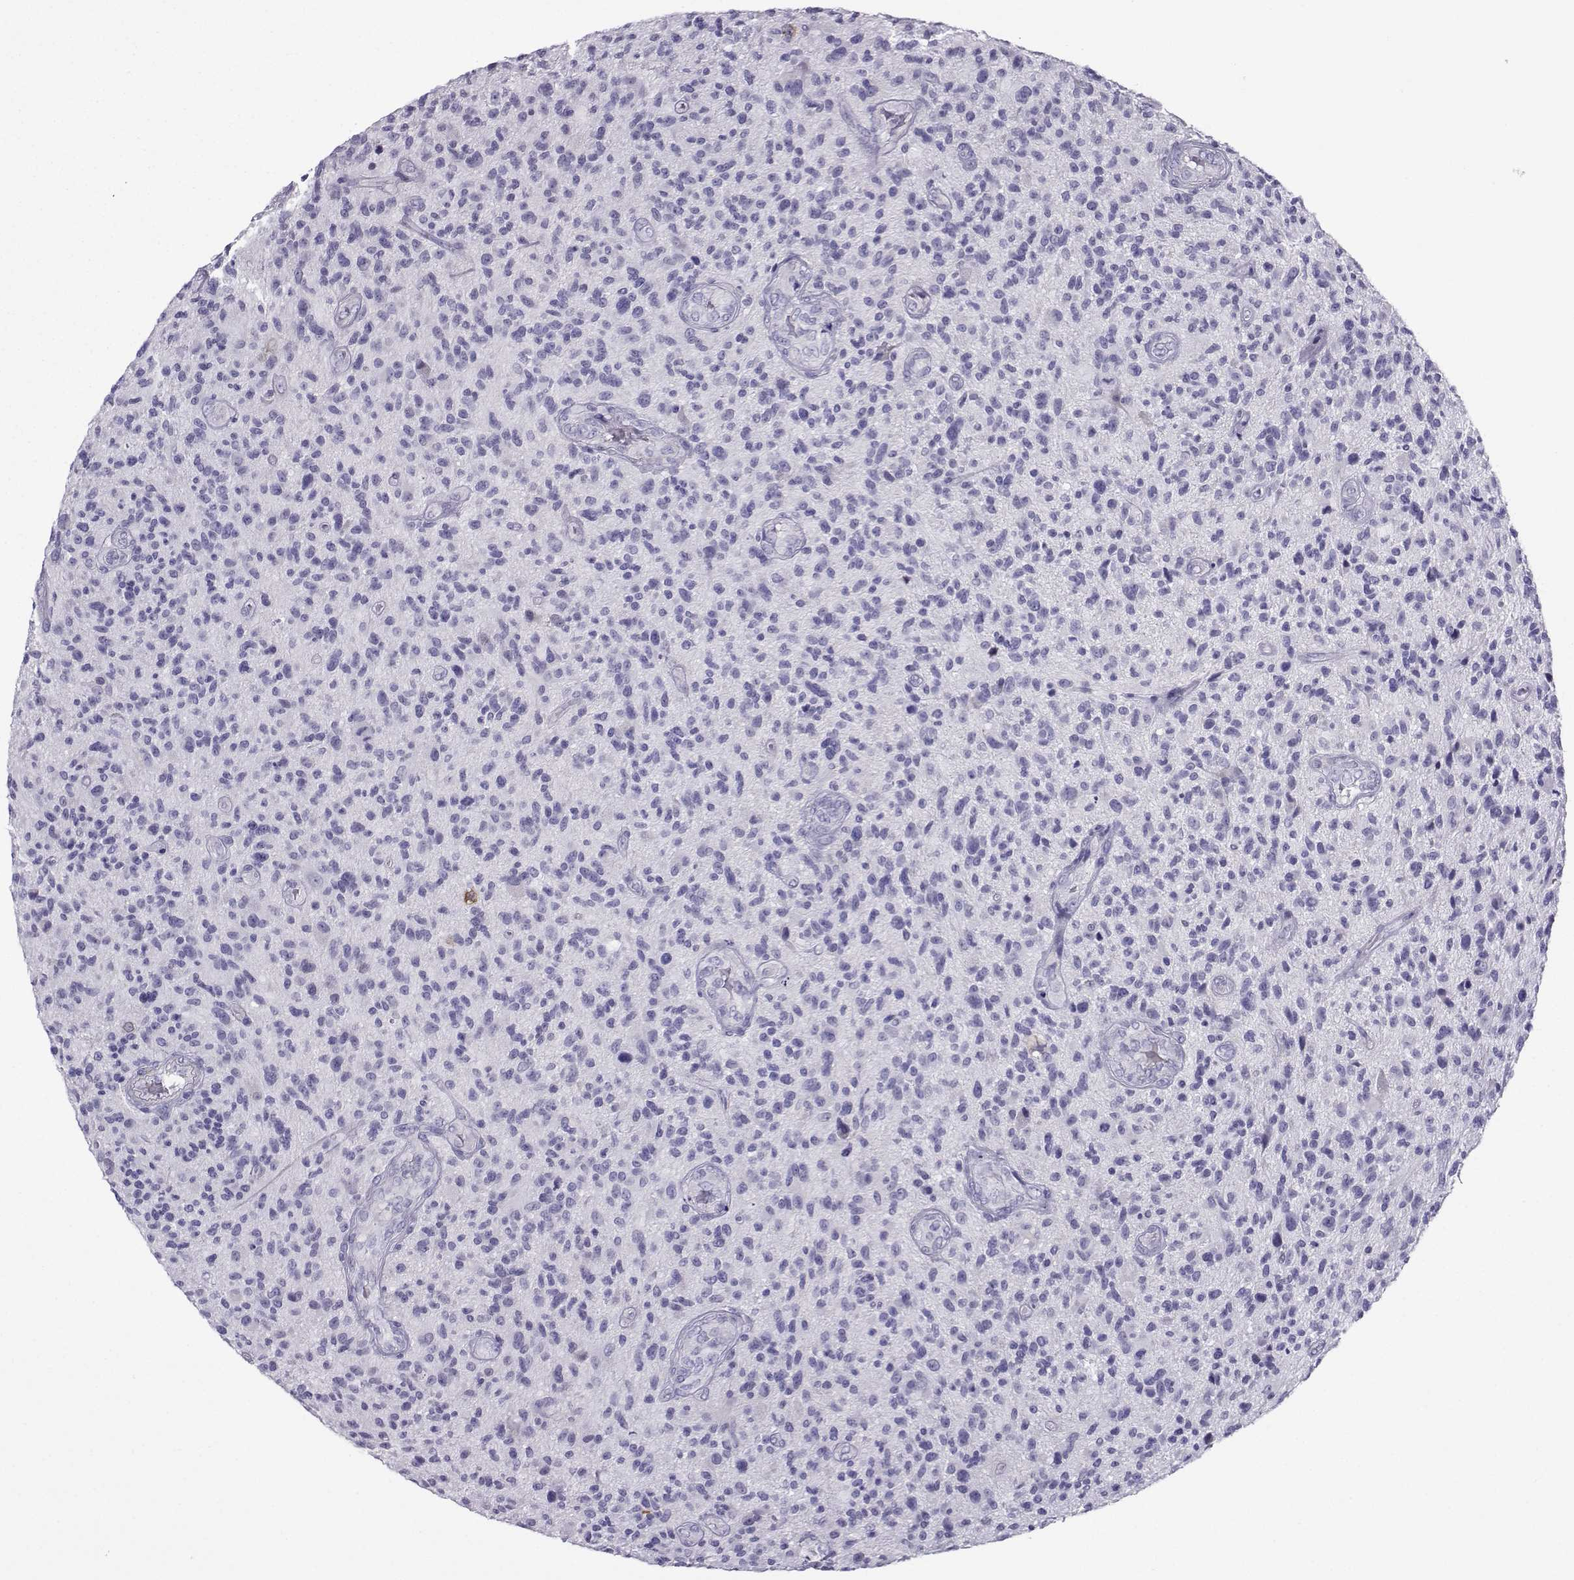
{"staining": {"intensity": "negative", "quantity": "none", "location": "none"}, "tissue": "glioma", "cell_type": "Tumor cells", "image_type": "cancer", "snomed": [{"axis": "morphology", "description": "Glioma, malignant, High grade"}, {"axis": "topography", "description": "Brain"}], "caption": "Glioma was stained to show a protein in brown. There is no significant positivity in tumor cells.", "gene": "FBXO24", "patient": {"sex": "male", "age": 47}}